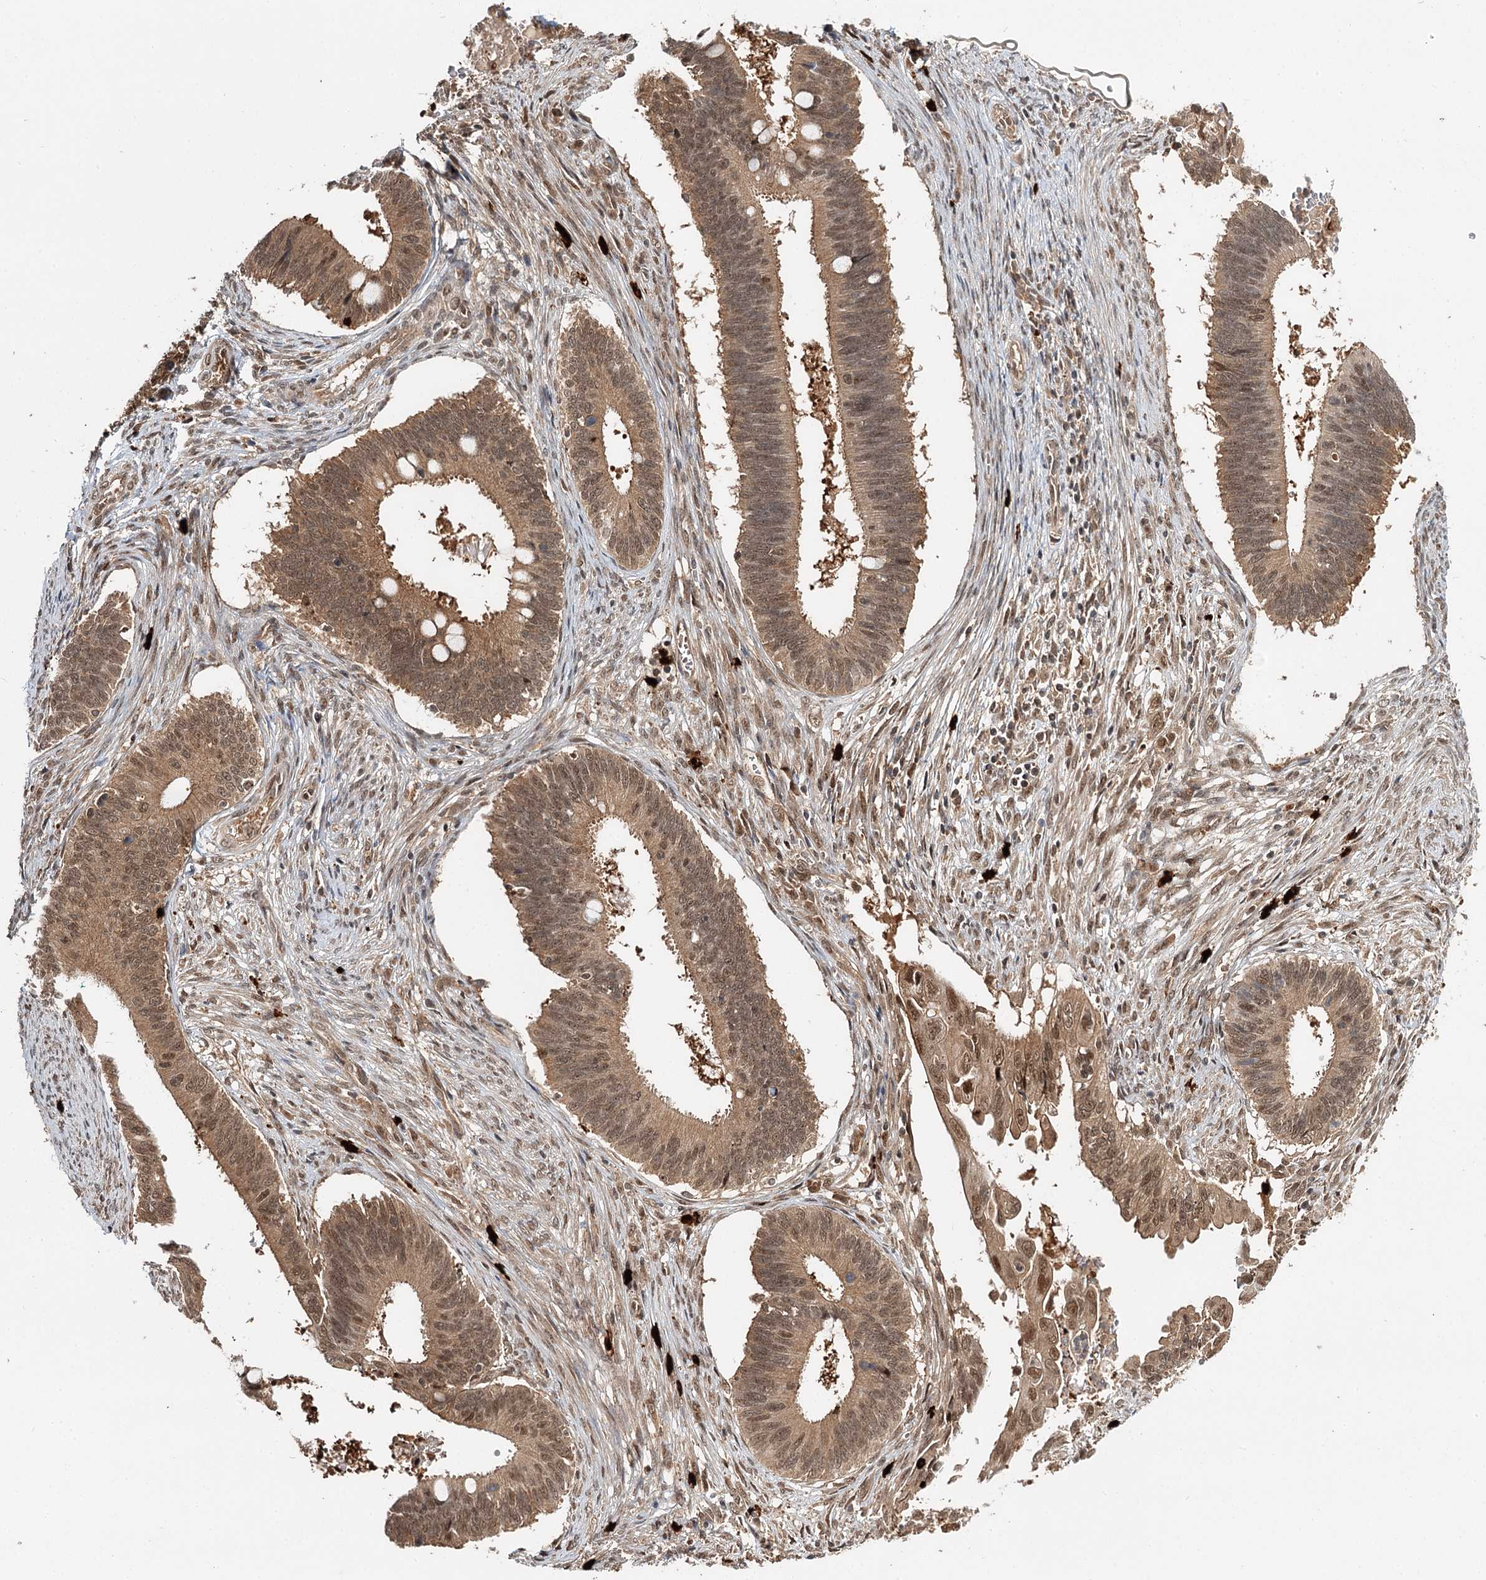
{"staining": {"intensity": "moderate", "quantity": ">75%", "location": "cytoplasmic/membranous,nuclear"}, "tissue": "cervical cancer", "cell_type": "Tumor cells", "image_type": "cancer", "snomed": [{"axis": "morphology", "description": "Adenocarcinoma, NOS"}, {"axis": "topography", "description": "Cervix"}], "caption": "IHC micrograph of neoplastic tissue: human cervical cancer (adenocarcinoma) stained using immunohistochemistry (IHC) shows medium levels of moderate protein expression localized specifically in the cytoplasmic/membranous and nuclear of tumor cells, appearing as a cytoplasmic/membranous and nuclear brown color.", "gene": "N6AMT1", "patient": {"sex": "female", "age": 42}}